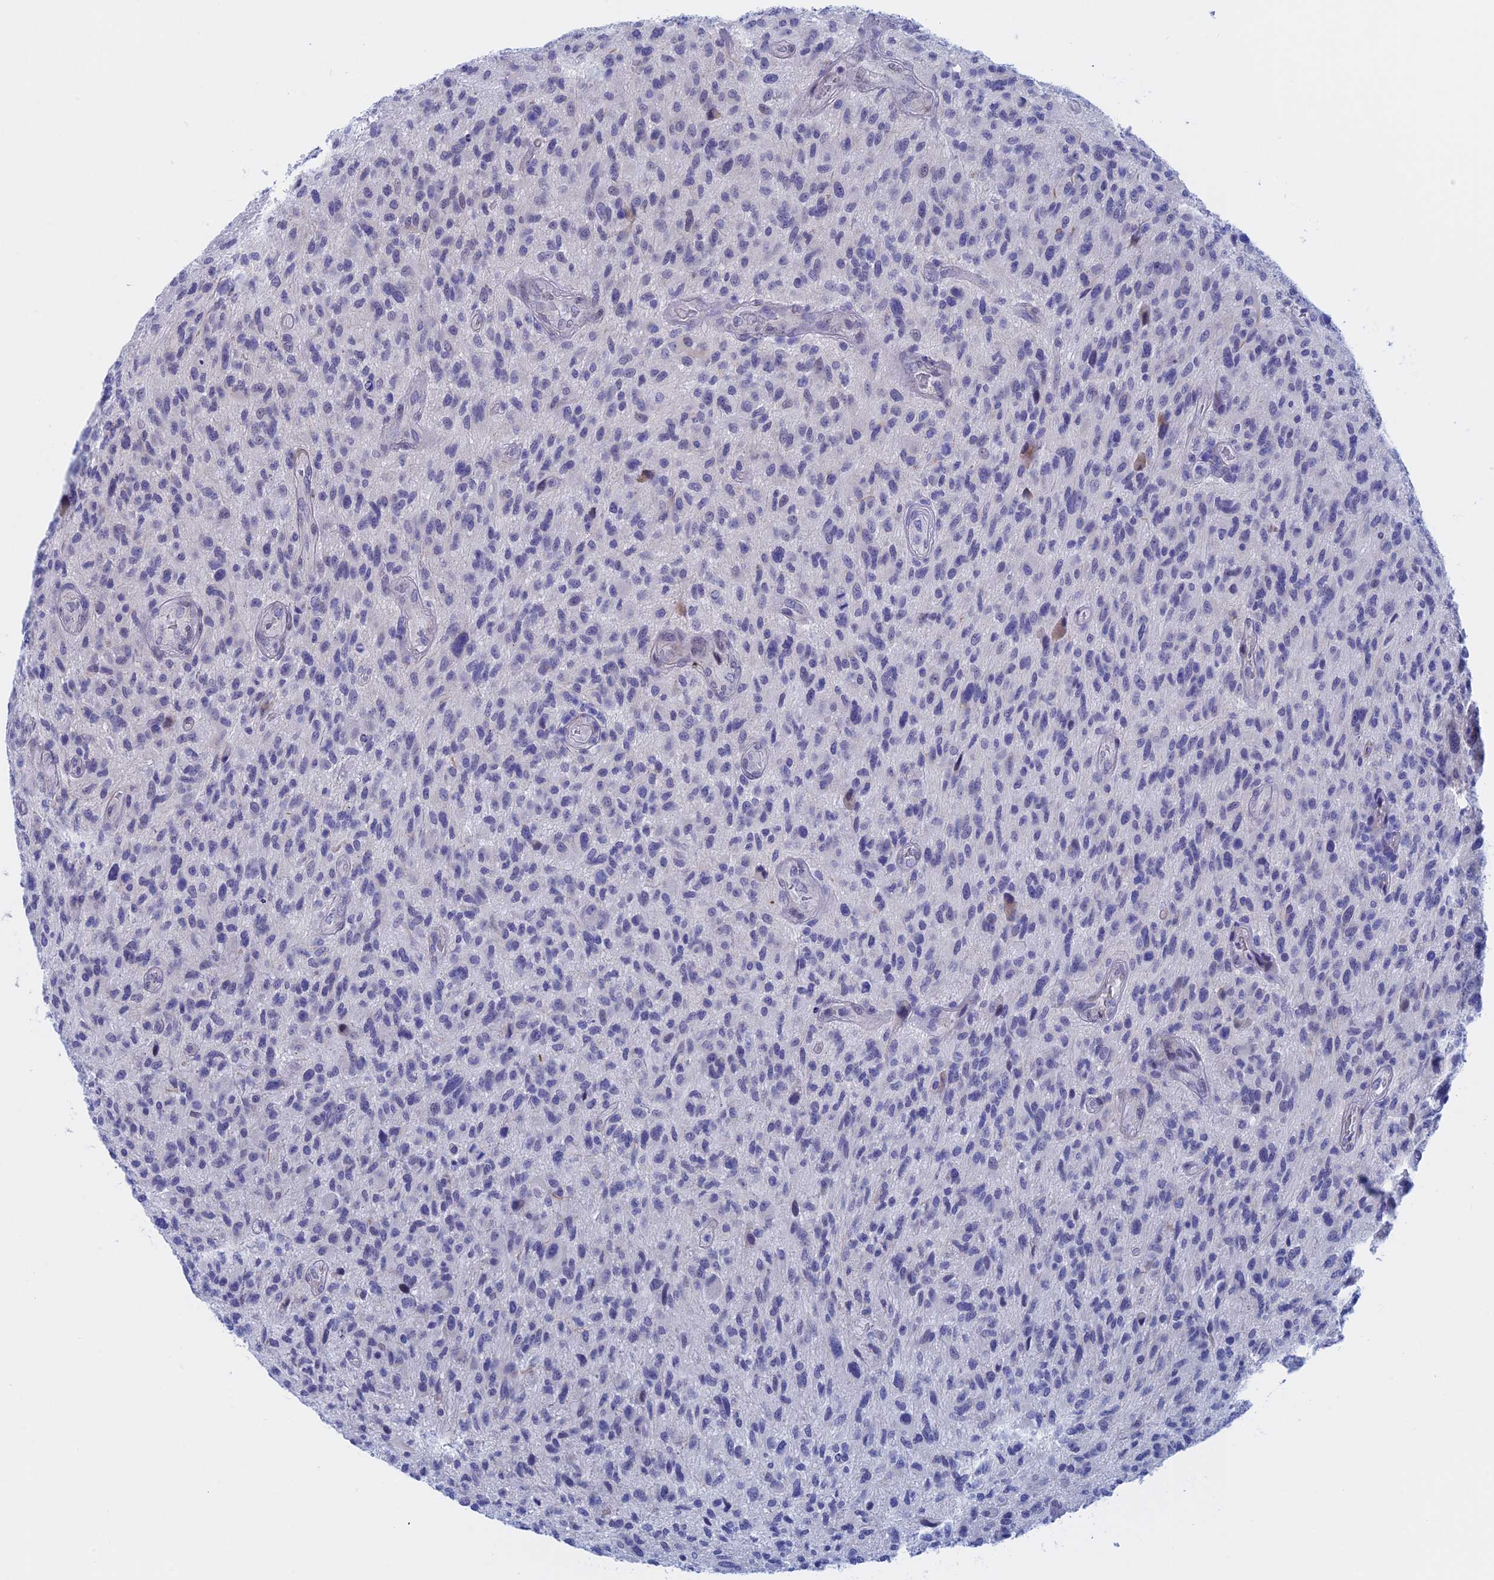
{"staining": {"intensity": "negative", "quantity": "none", "location": "none"}, "tissue": "glioma", "cell_type": "Tumor cells", "image_type": "cancer", "snomed": [{"axis": "morphology", "description": "Glioma, malignant, High grade"}, {"axis": "topography", "description": "Brain"}], "caption": "This is an IHC photomicrograph of glioma. There is no staining in tumor cells.", "gene": "WDR83", "patient": {"sex": "male", "age": 47}}